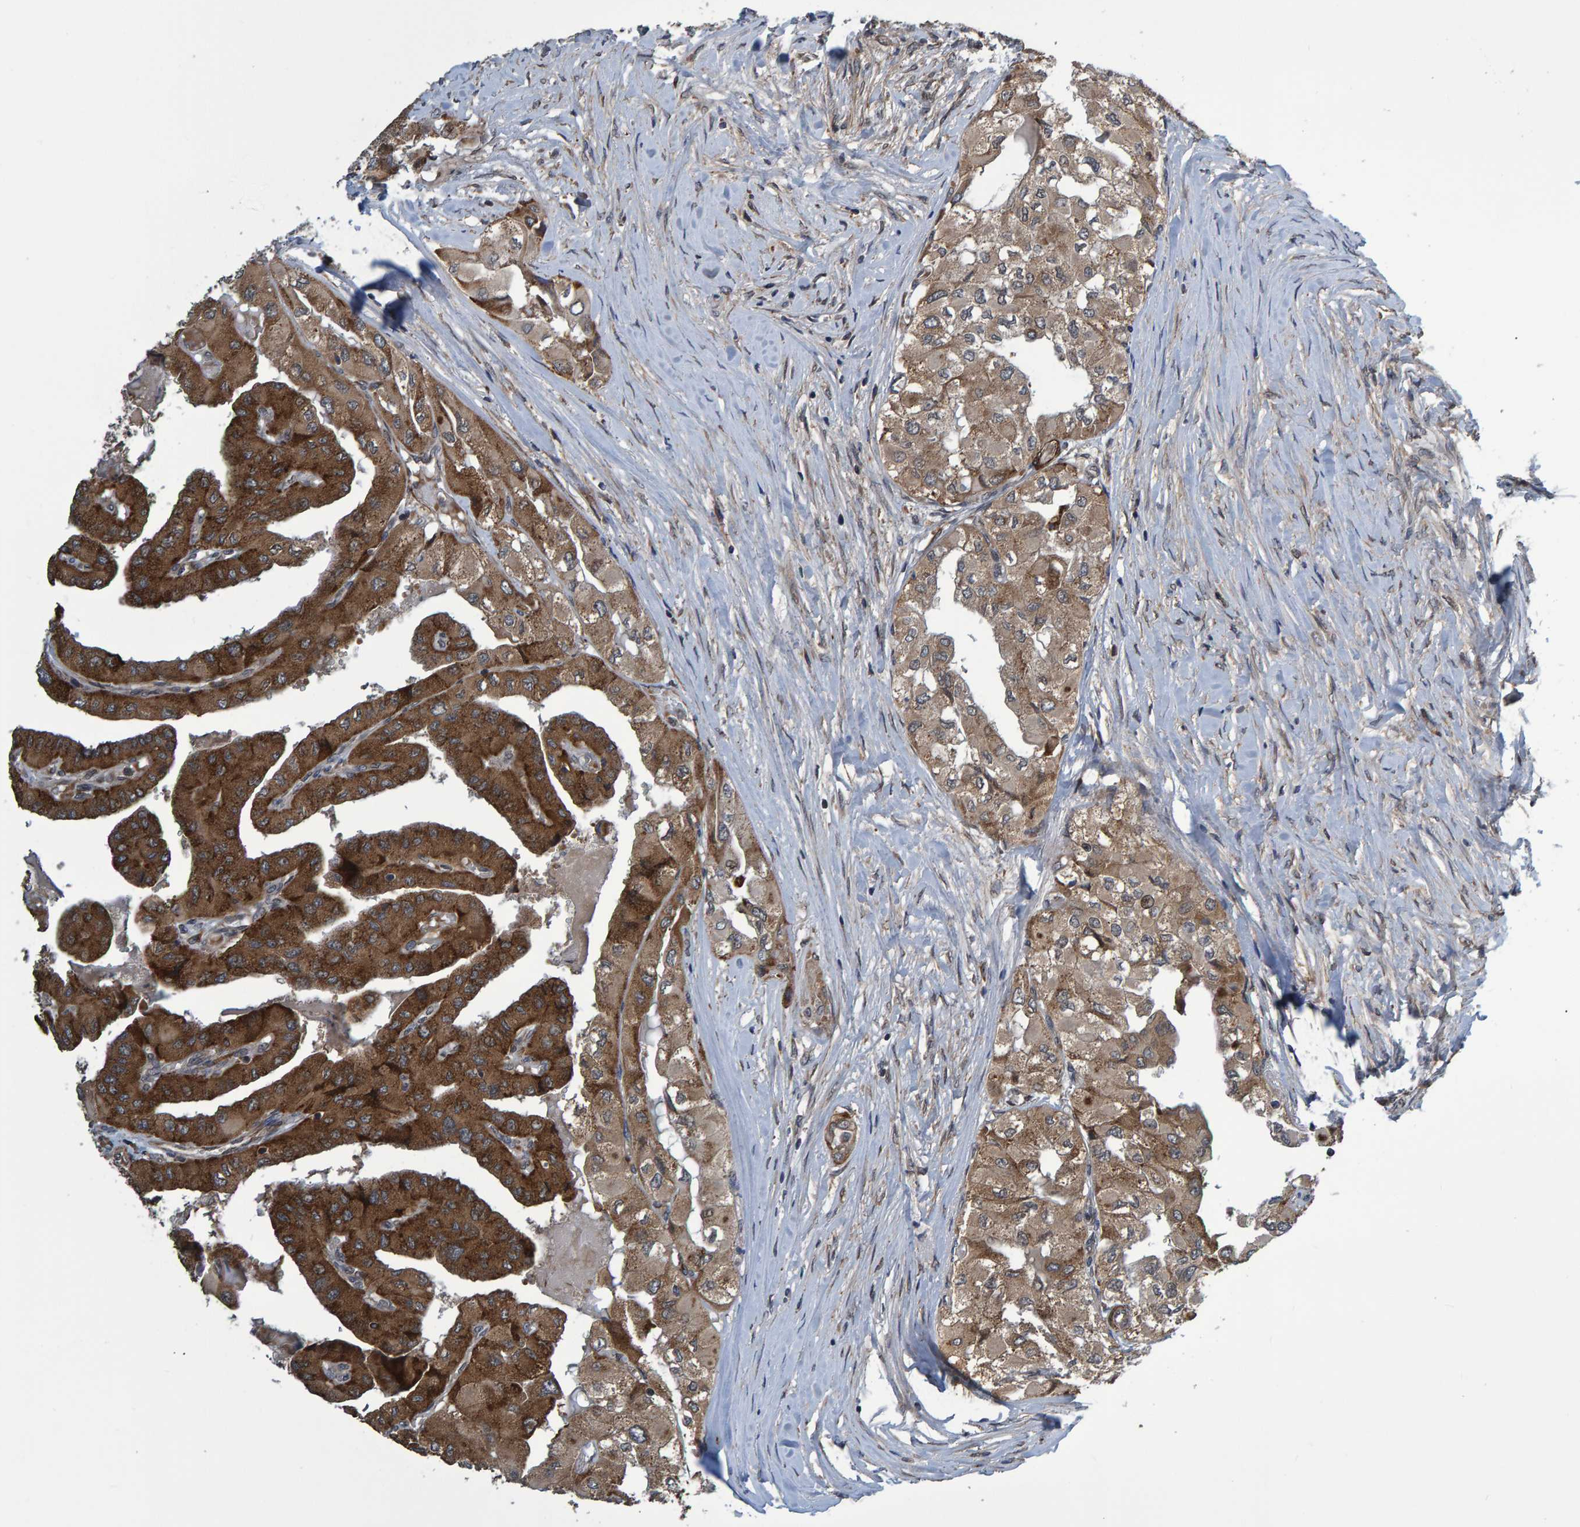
{"staining": {"intensity": "strong", "quantity": ">75%", "location": "cytoplasmic/membranous"}, "tissue": "thyroid cancer", "cell_type": "Tumor cells", "image_type": "cancer", "snomed": [{"axis": "morphology", "description": "Papillary adenocarcinoma, NOS"}, {"axis": "topography", "description": "Thyroid gland"}], "caption": "Immunohistochemical staining of human thyroid cancer shows strong cytoplasmic/membranous protein positivity in about >75% of tumor cells. (DAB IHC with brightfield microscopy, high magnification).", "gene": "ATP6V1H", "patient": {"sex": "female", "age": 59}}